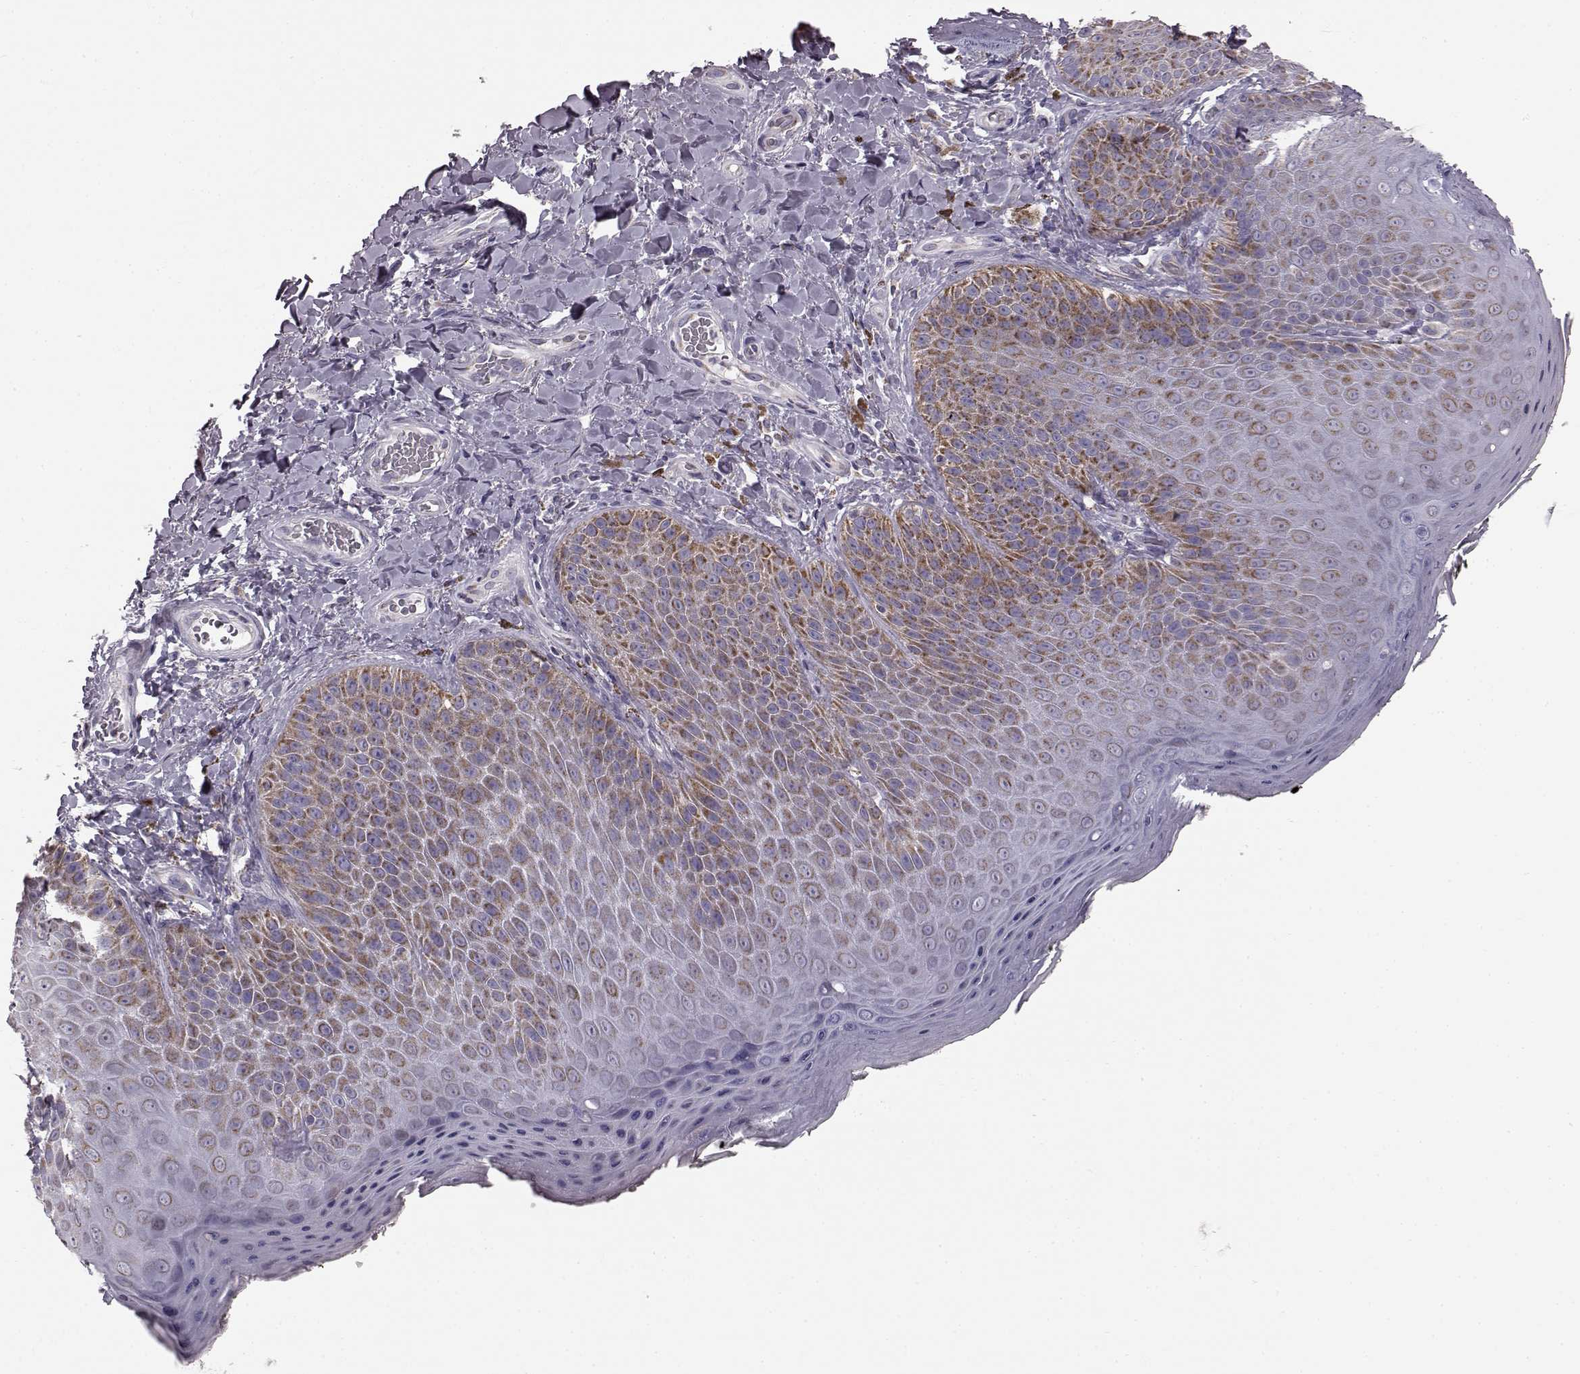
{"staining": {"intensity": "moderate", "quantity": "25%-75%", "location": "cytoplasmic/membranous"}, "tissue": "skin", "cell_type": "Epidermal cells", "image_type": "normal", "snomed": [{"axis": "morphology", "description": "Normal tissue, NOS"}, {"axis": "topography", "description": "Anal"}], "caption": "DAB immunohistochemical staining of unremarkable skin shows moderate cytoplasmic/membranous protein positivity in about 25%-75% of epidermal cells.", "gene": "ATP5MF", "patient": {"sex": "male", "age": 53}}